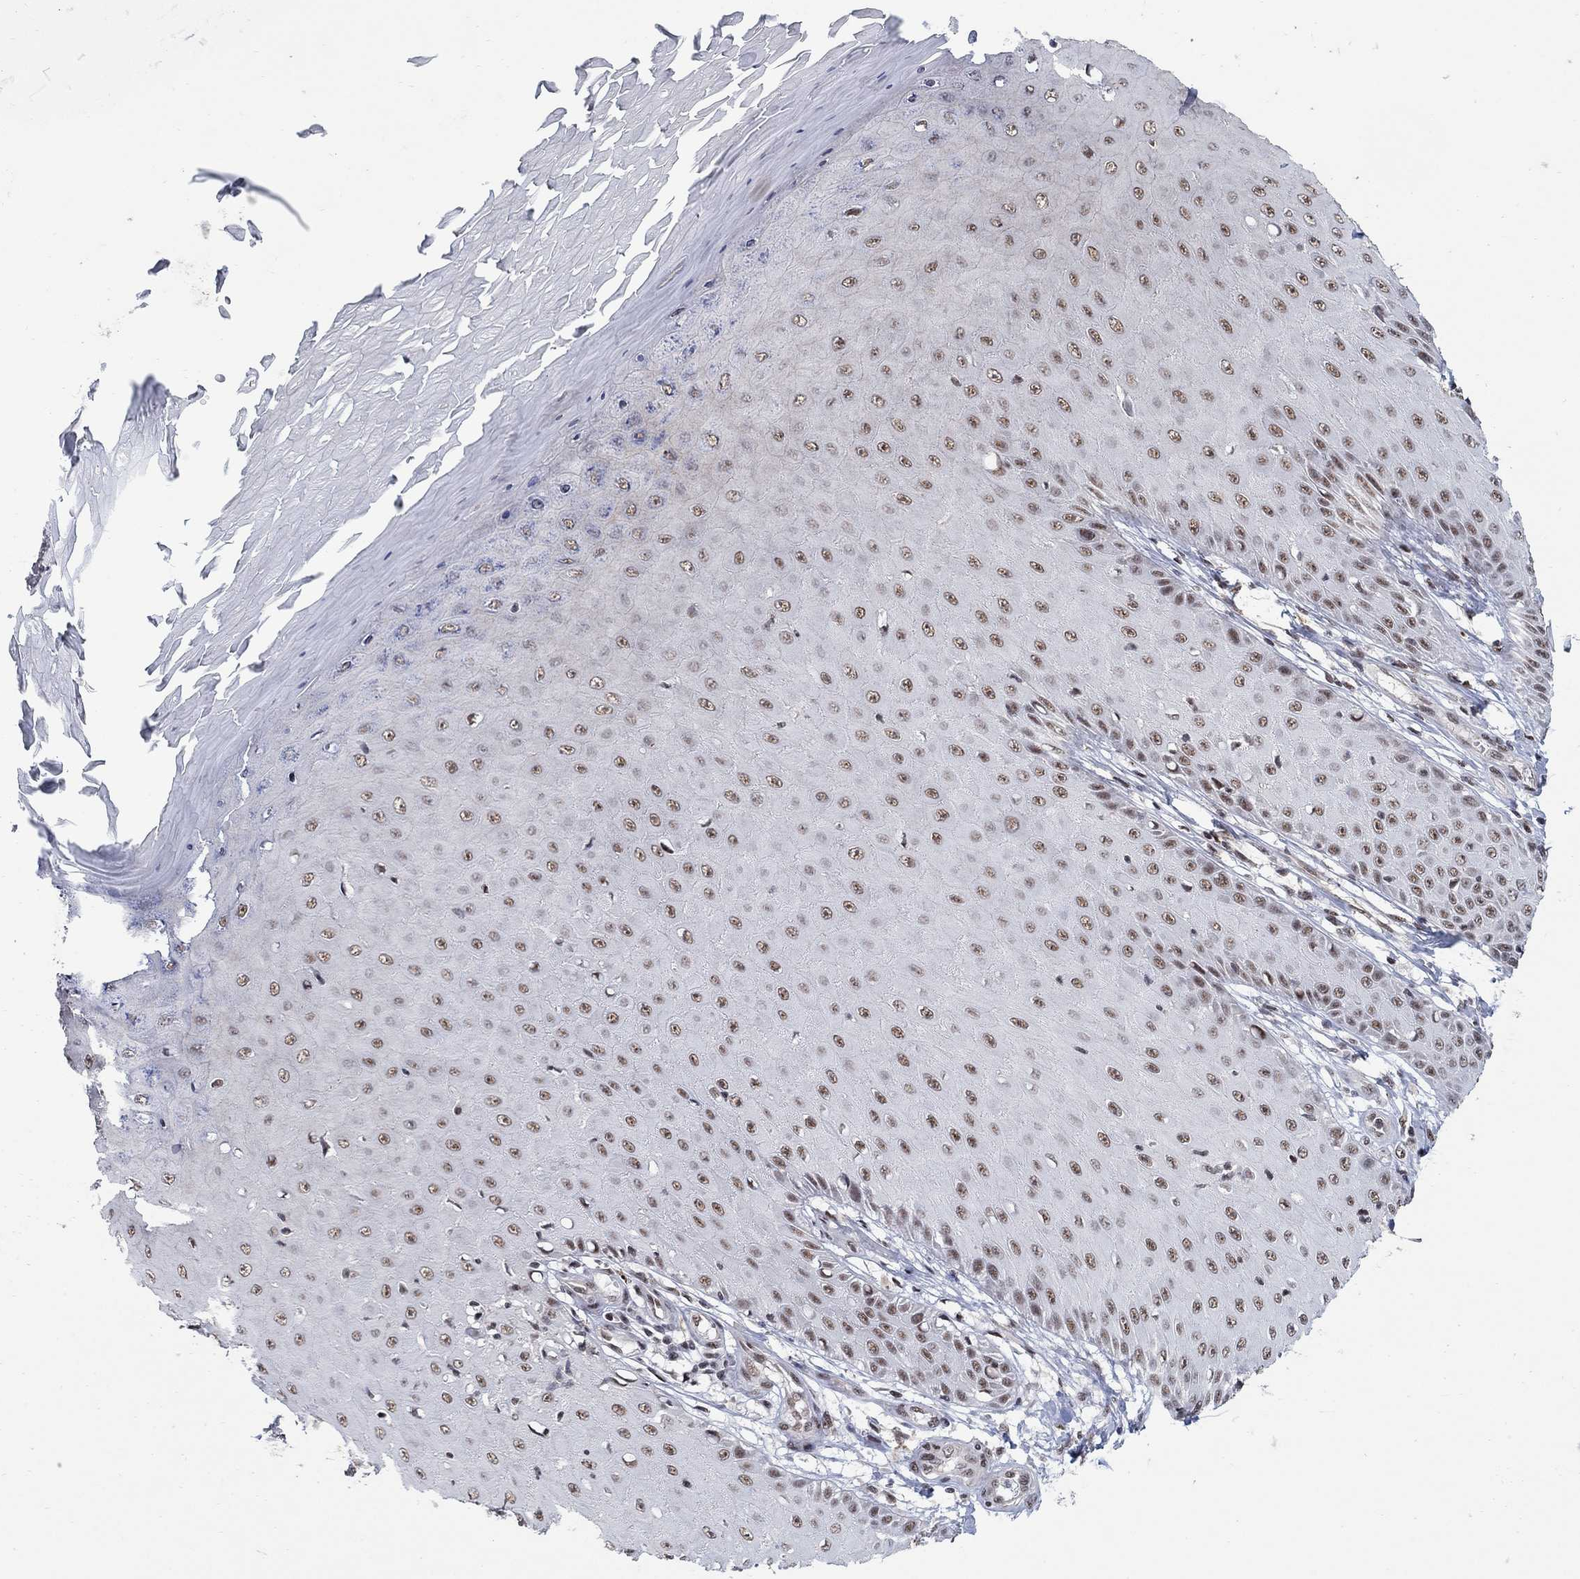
{"staining": {"intensity": "moderate", "quantity": ">75%", "location": "nuclear"}, "tissue": "skin cancer", "cell_type": "Tumor cells", "image_type": "cancer", "snomed": [{"axis": "morphology", "description": "Inflammation, NOS"}, {"axis": "morphology", "description": "Squamous cell carcinoma, NOS"}, {"axis": "topography", "description": "Skin"}], "caption": "This photomicrograph reveals squamous cell carcinoma (skin) stained with IHC to label a protein in brown. The nuclear of tumor cells show moderate positivity for the protein. Nuclei are counter-stained blue.", "gene": "PNISR", "patient": {"sex": "male", "age": 70}}